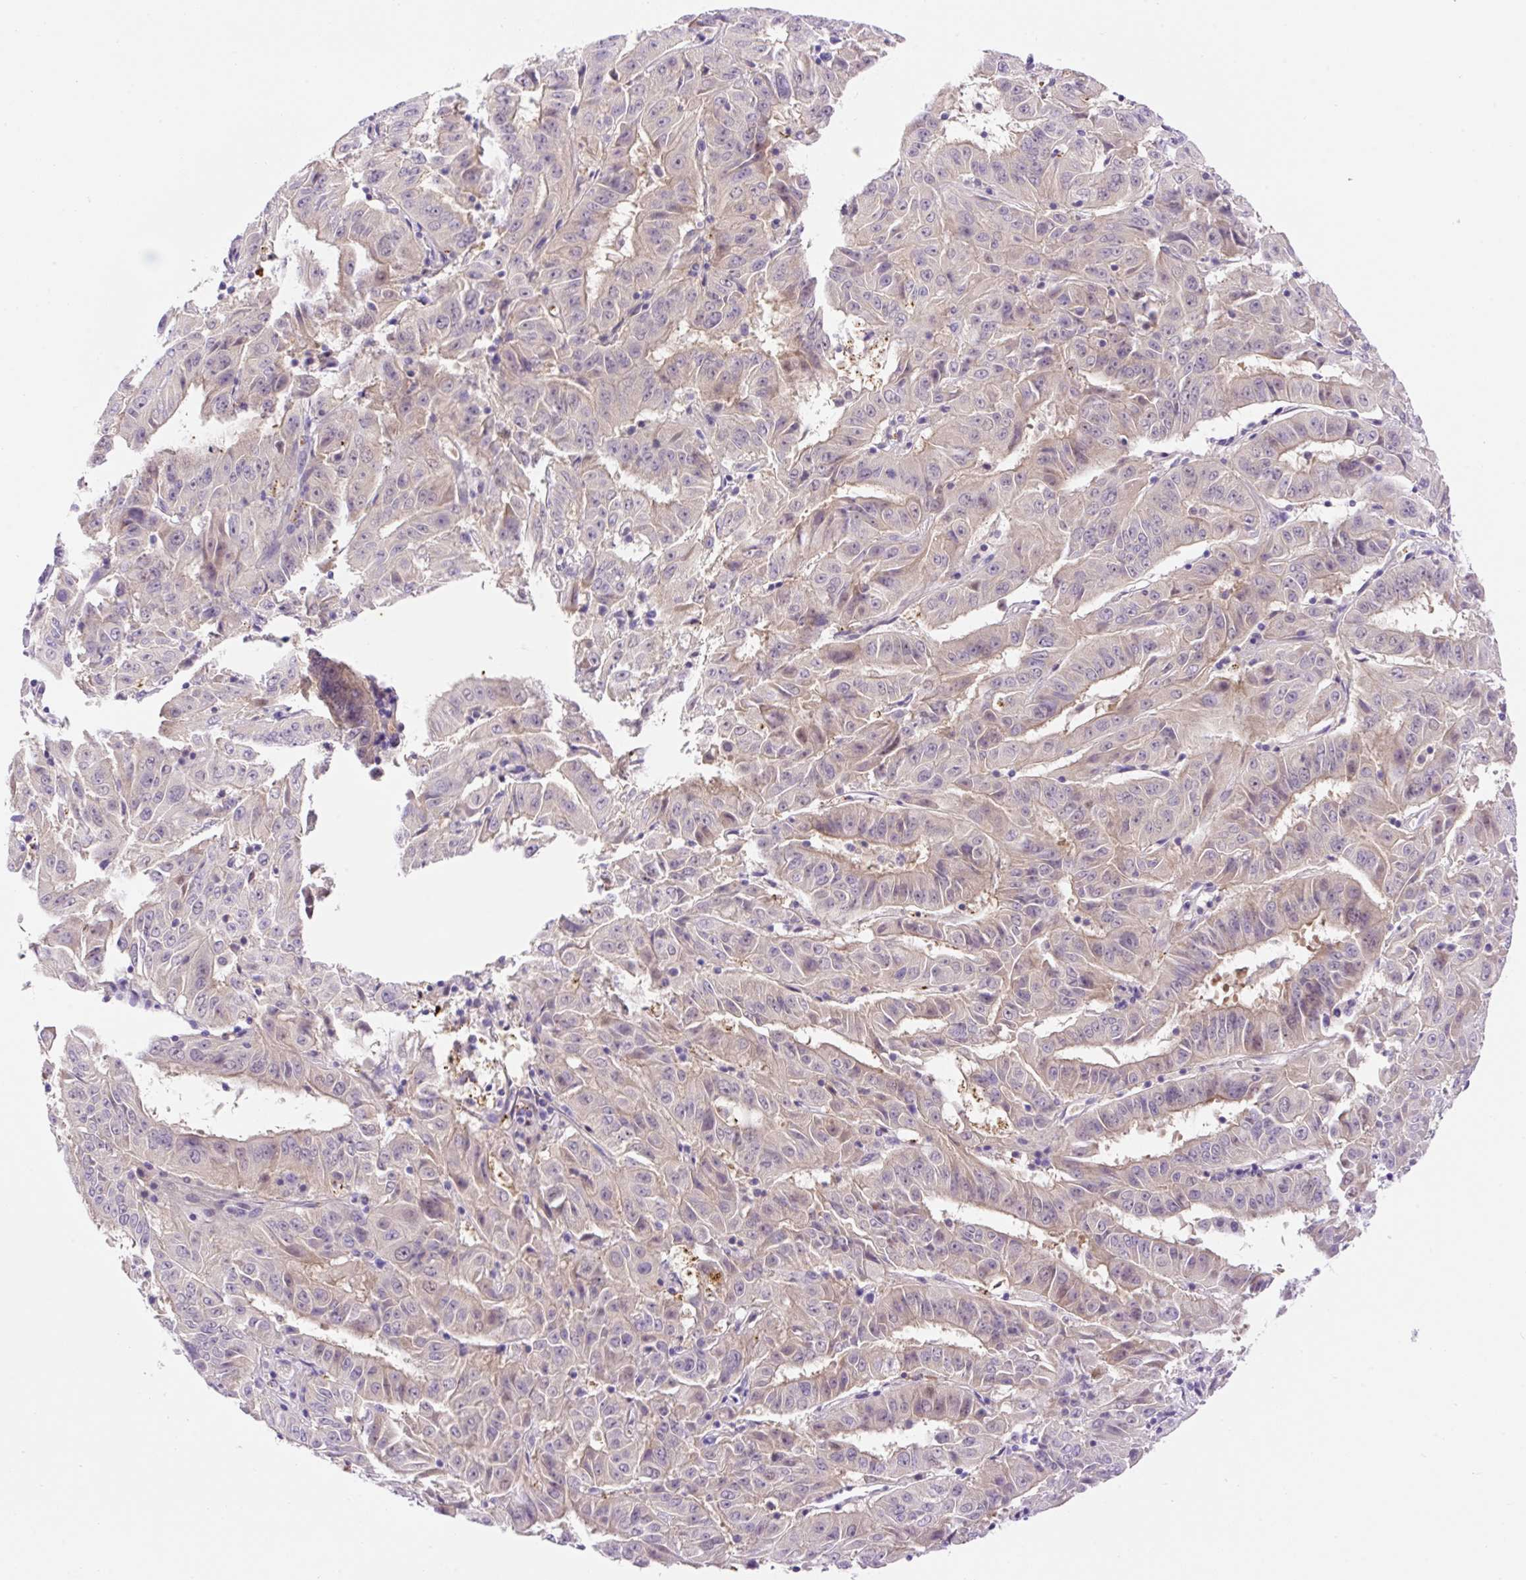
{"staining": {"intensity": "weak", "quantity": "<25%", "location": "cytoplasmic/membranous"}, "tissue": "pancreatic cancer", "cell_type": "Tumor cells", "image_type": "cancer", "snomed": [{"axis": "morphology", "description": "Adenocarcinoma, NOS"}, {"axis": "topography", "description": "Pancreas"}], "caption": "Immunohistochemical staining of pancreatic adenocarcinoma displays no significant expression in tumor cells.", "gene": "LHFPL5", "patient": {"sex": "male", "age": 63}}